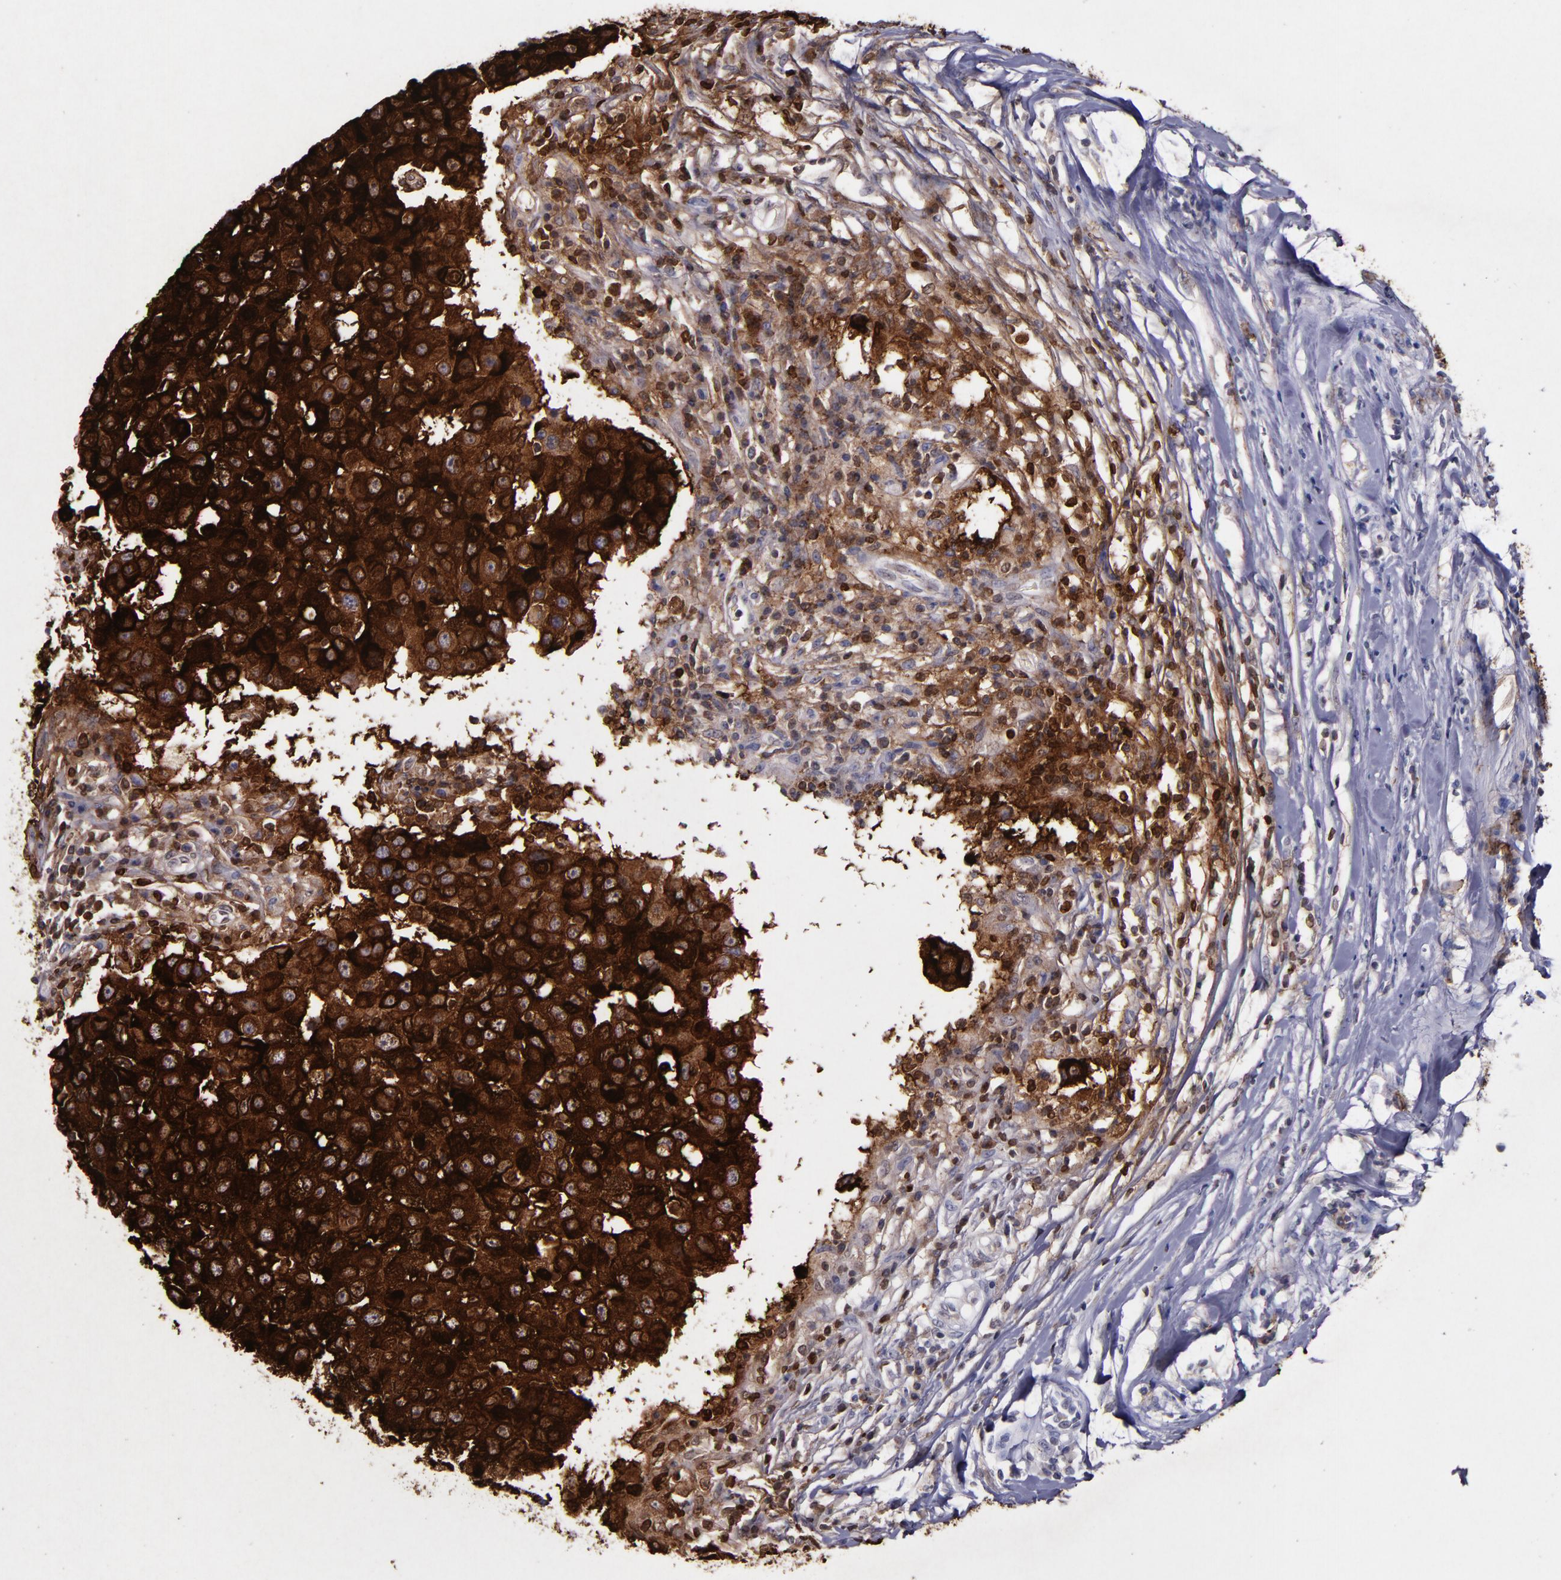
{"staining": {"intensity": "strong", "quantity": ">75%", "location": "cytoplasmic/membranous,nuclear"}, "tissue": "breast cancer", "cell_type": "Tumor cells", "image_type": "cancer", "snomed": [{"axis": "morphology", "description": "Duct carcinoma"}, {"axis": "topography", "description": "Breast"}], "caption": "A brown stain shows strong cytoplasmic/membranous and nuclear positivity of a protein in human breast intraductal carcinoma tumor cells. The staining was performed using DAB (3,3'-diaminobenzidine), with brown indicating positive protein expression. Nuclei are stained blue with hematoxylin.", "gene": "MFGE8", "patient": {"sex": "female", "age": 27}}